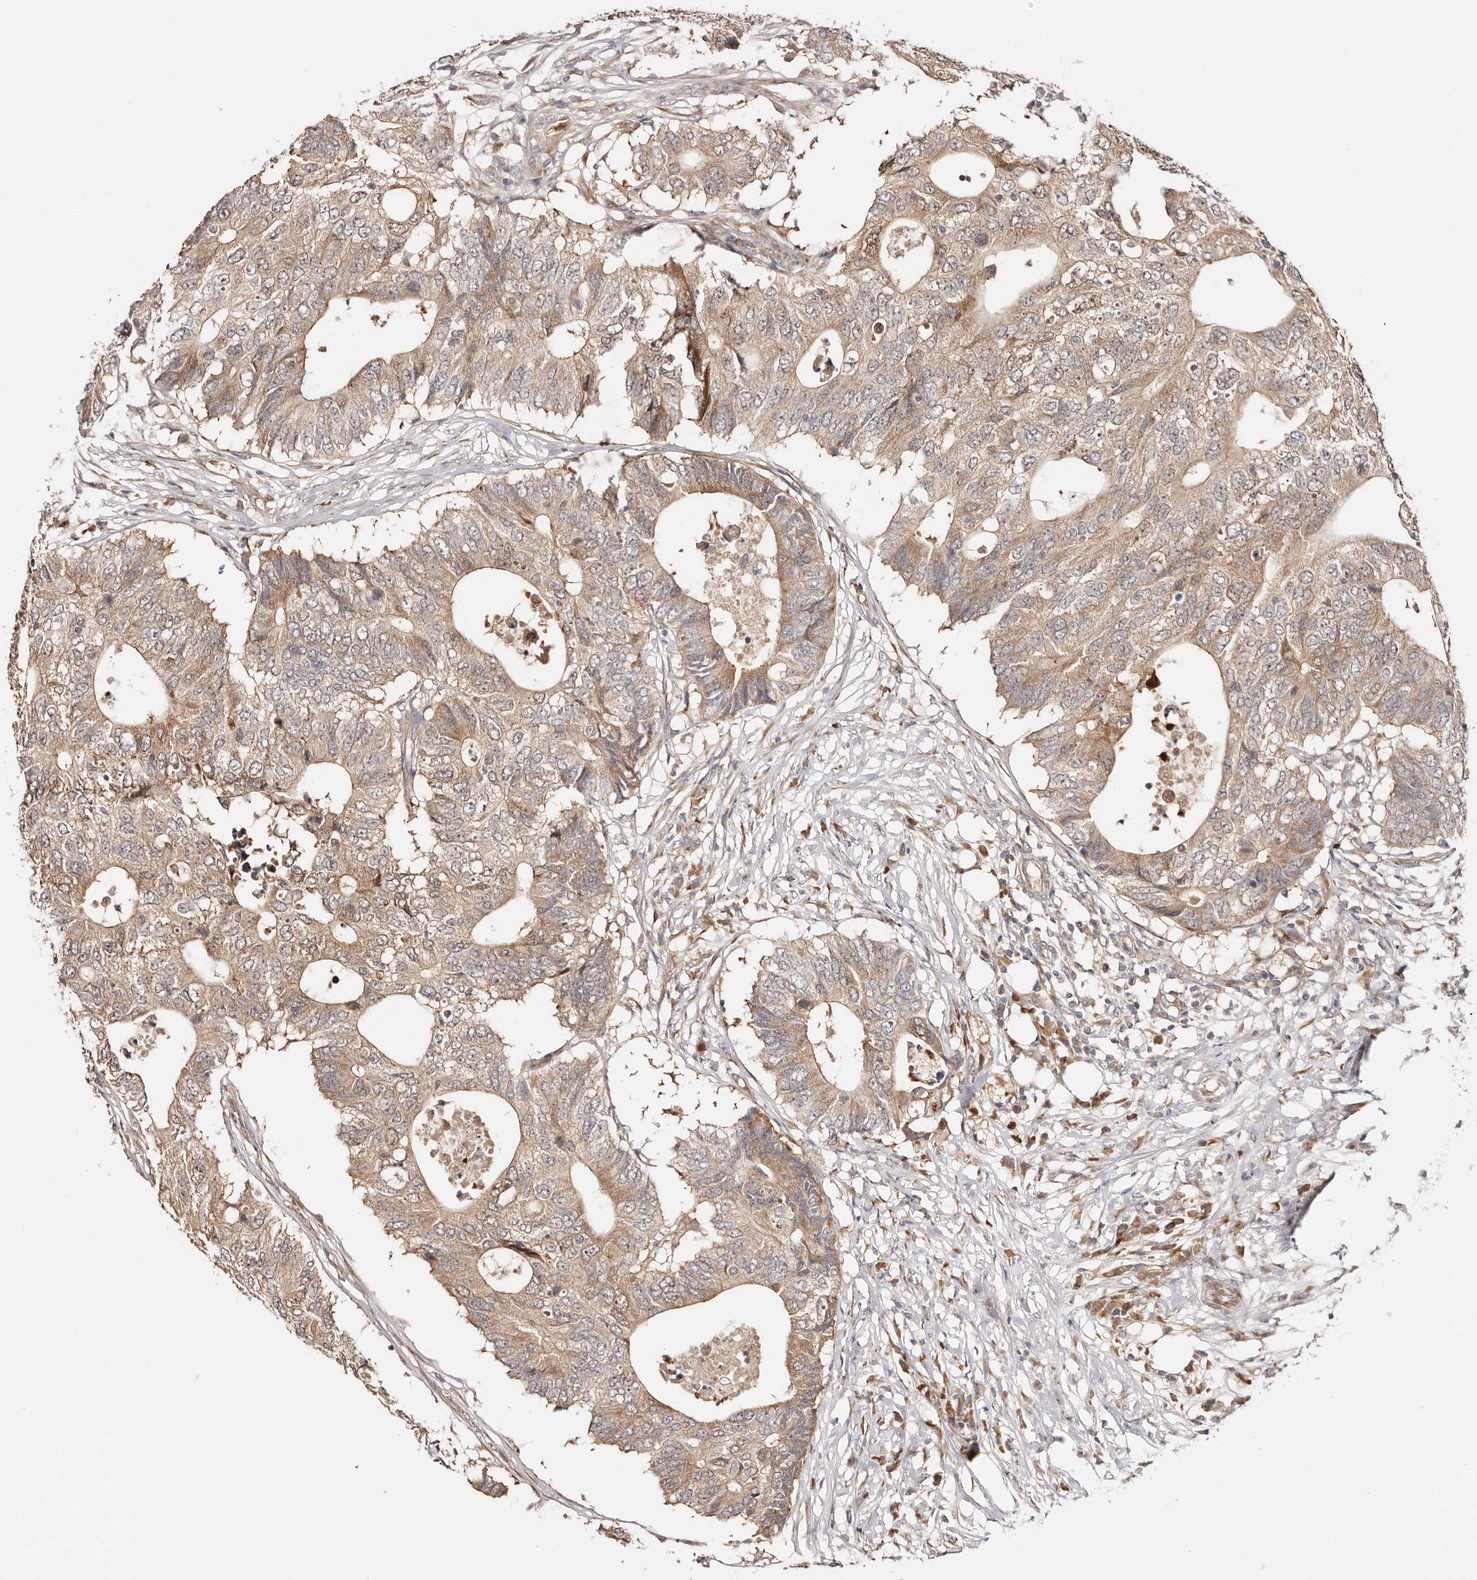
{"staining": {"intensity": "moderate", "quantity": ">75%", "location": "cytoplasmic/membranous"}, "tissue": "colorectal cancer", "cell_type": "Tumor cells", "image_type": "cancer", "snomed": [{"axis": "morphology", "description": "Adenocarcinoma, NOS"}, {"axis": "topography", "description": "Colon"}], "caption": "Immunohistochemistry (IHC) image of neoplastic tissue: human colorectal cancer stained using immunohistochemistry (IHC) shows medium levels of moderate protein expression localized specifically in the cytoplasmic/membranous of tumor cells, appearing as a cytoplasmic/membranous brown color.", "gene": "BCL2L15", "patient": {"sex": "male", "age": 71}}